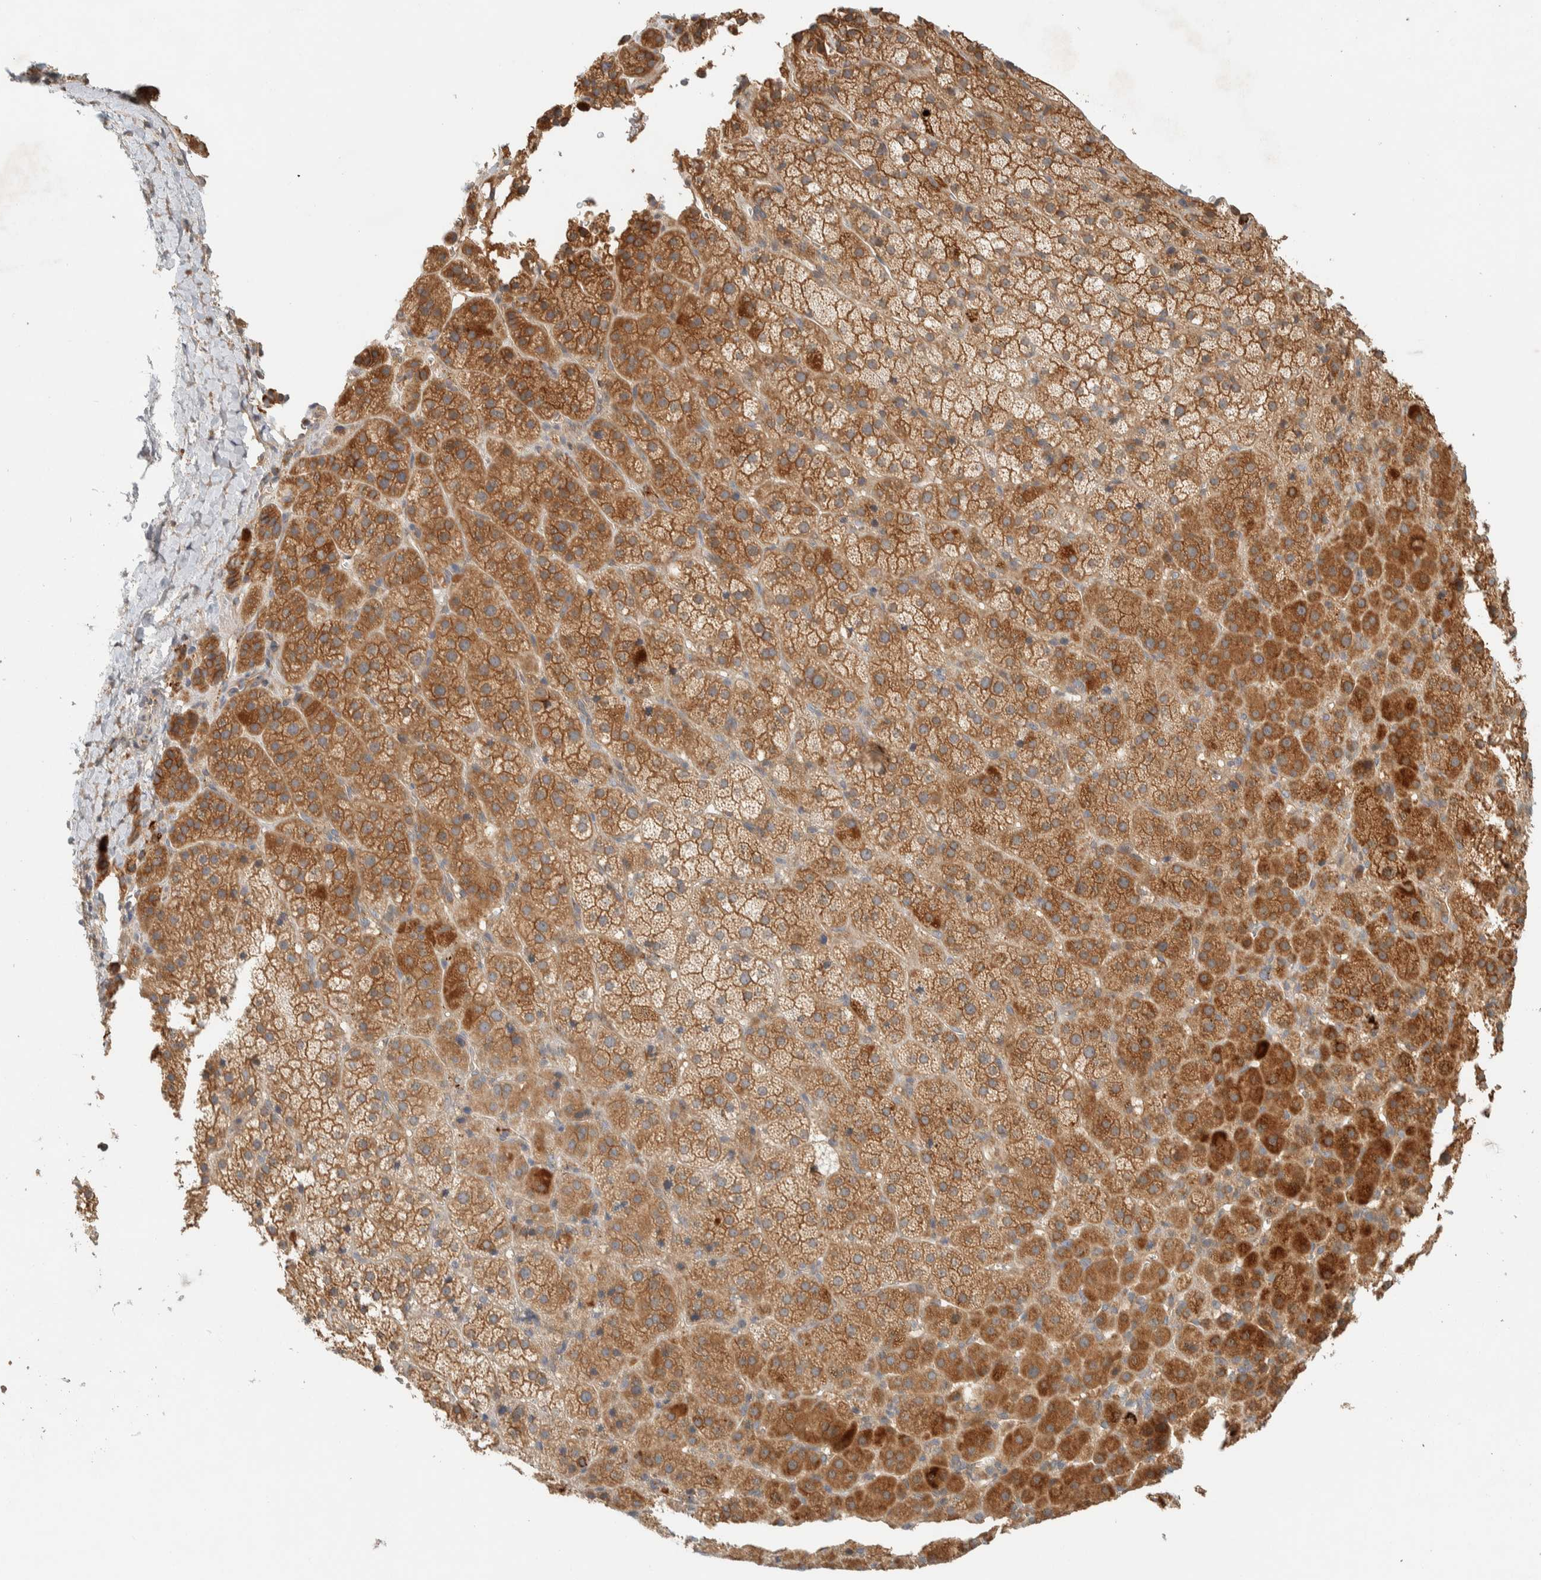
{"staining": {"intensity": "moderate", "quantity": ">75%", "location": "cytoplasmic/membranous"}, "tissue": "adrenal gland", "cell_type": "Glandular cells", "image_type": "normal", "snomed": [{"axis": "morphology", "description": "Normal tissue, NOS"}, {"axis": "topography", "description": "Adrenal gland"}], "caption": "High-power microscopy captured an immunohistochemistry histopathology image of unremarkable adrenal gland, revealing moderate cytoplasmic/membranous staining in approximately >75% of glandular cells.", "gene": "FAM167A", "patient": {"sex": "female", "age": 57}}